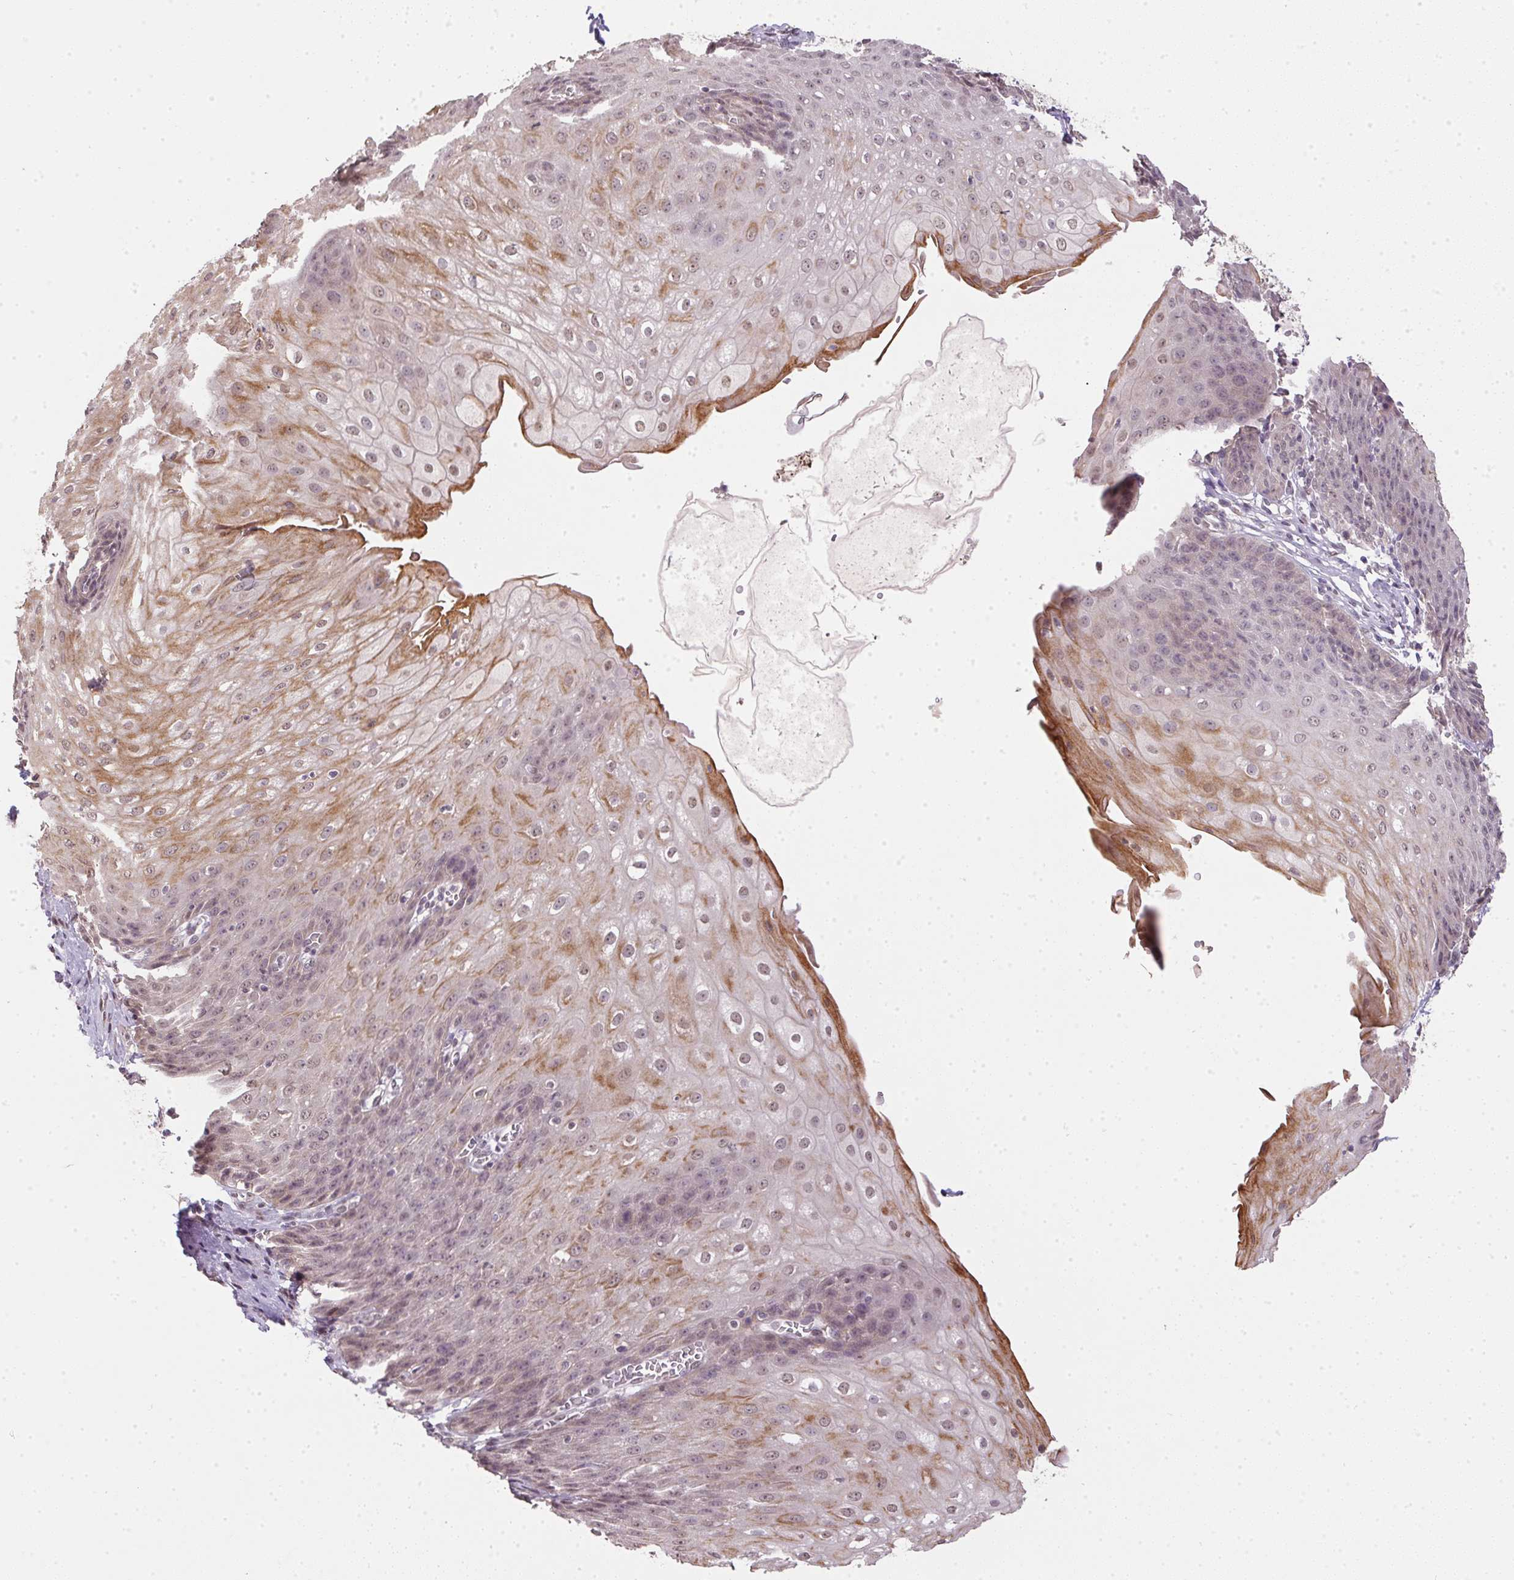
{"staining": {"intensity": "moderate", "quantity": "25%-75%", "location": "cytoplasmic/membranous"}, "tissue": "esophagus", "cell_type": "Squamous epithelial cells", "image_type": "normal", "snomed": [{"axis": "morphology", "description": "Normal tissue, NOS"}, {"axis": "topography", "description": "Esophagus"}], "caption": "Protein analysis of unremarkable esophagus displays moderate cytoplasmic/membranous expression in approximately 25%-75% of squamous epithelial cells.", "gene": "PPP4R4", "patient": {"sex": "male", "age": 71}}